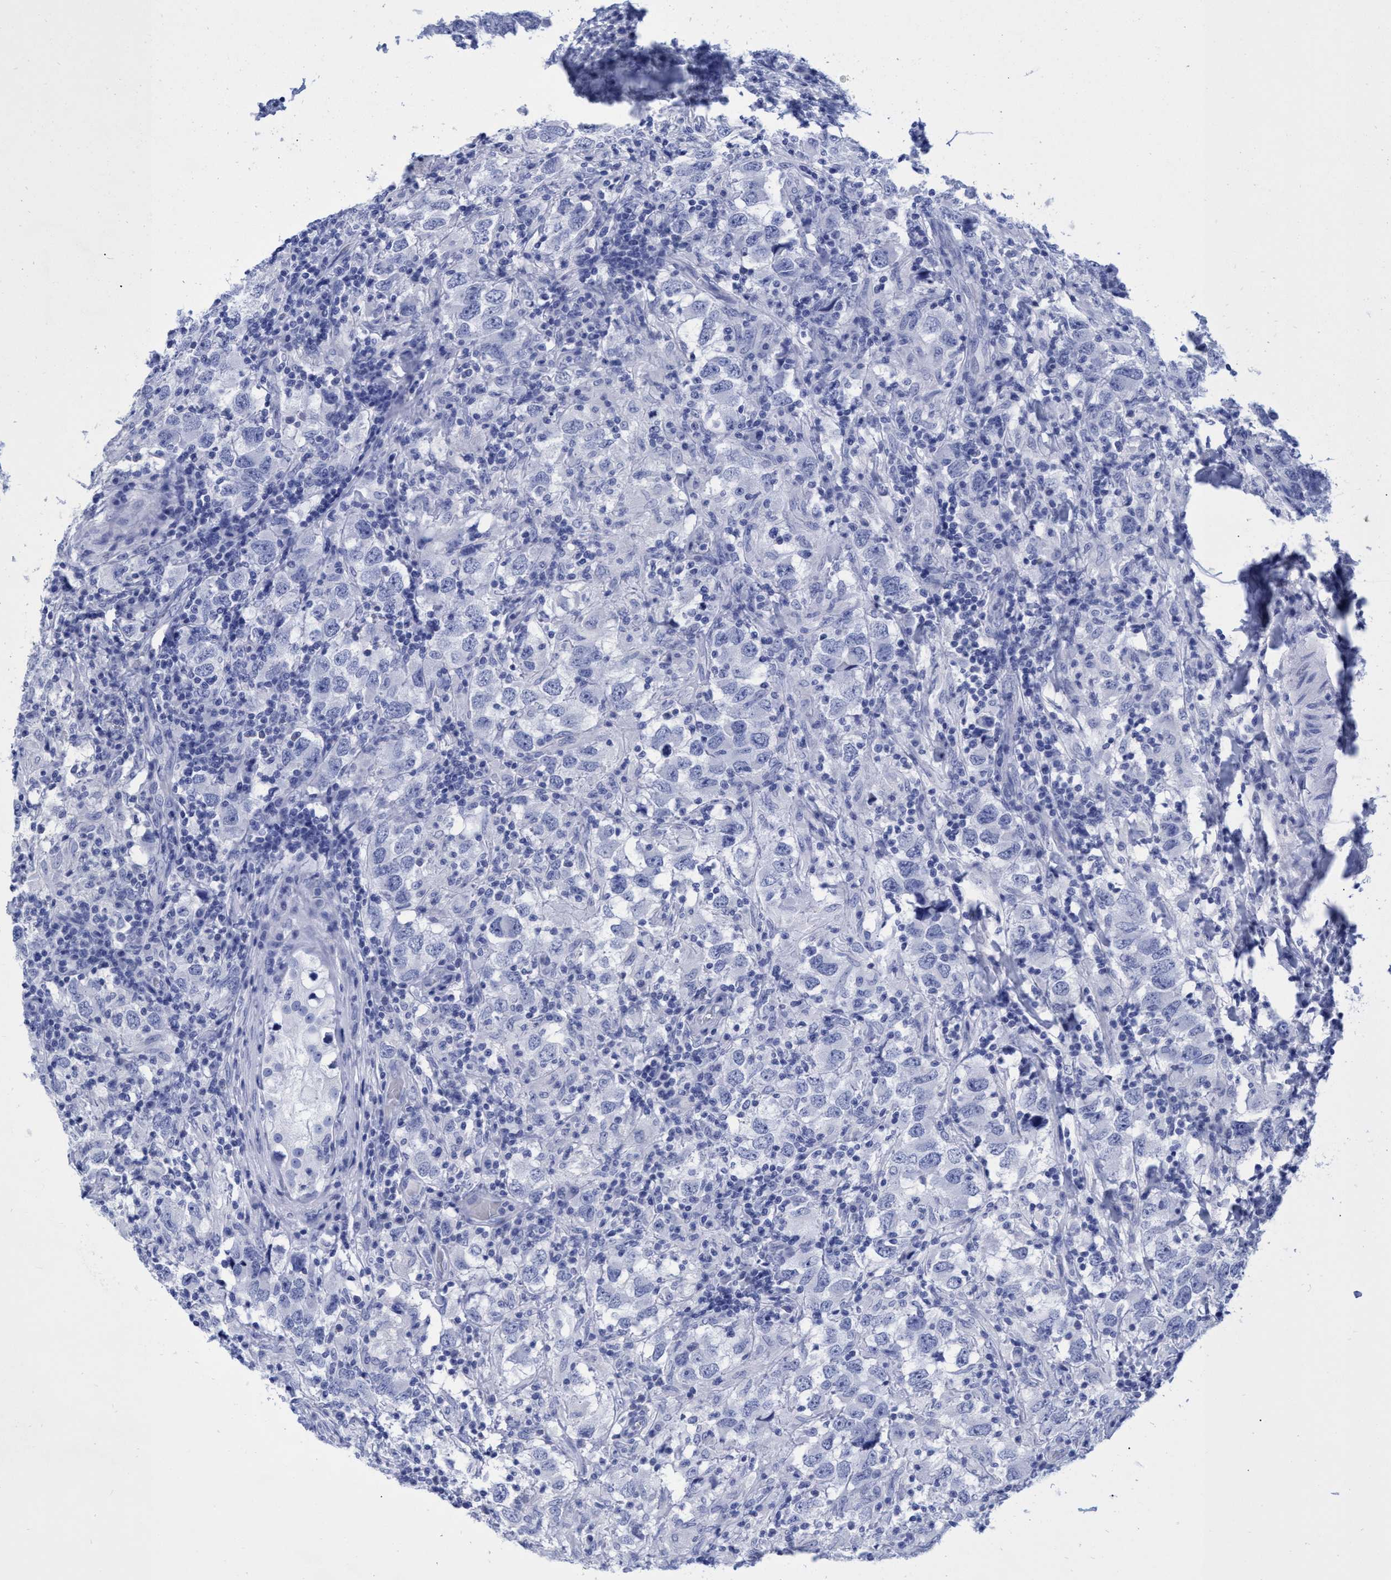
{"staining": {"intensity": "negative", "quantity": "none", "location": "none"}, "tissue": "testis cancer", "cell_type": "Tumor cells", "image_type": "cancer", "snomed": [{"axis": "morphology", "description": "Carcinoma, Embryonal, NOS"}, {"axis": "topography", "description": "Testis"}], "caption": "This is an immunohistochemistry photomicrograph of human testis cancer. There is no staining in tumor cells.", "gene": "INSL6", "patient": {"sex": "male", "age": 21}}